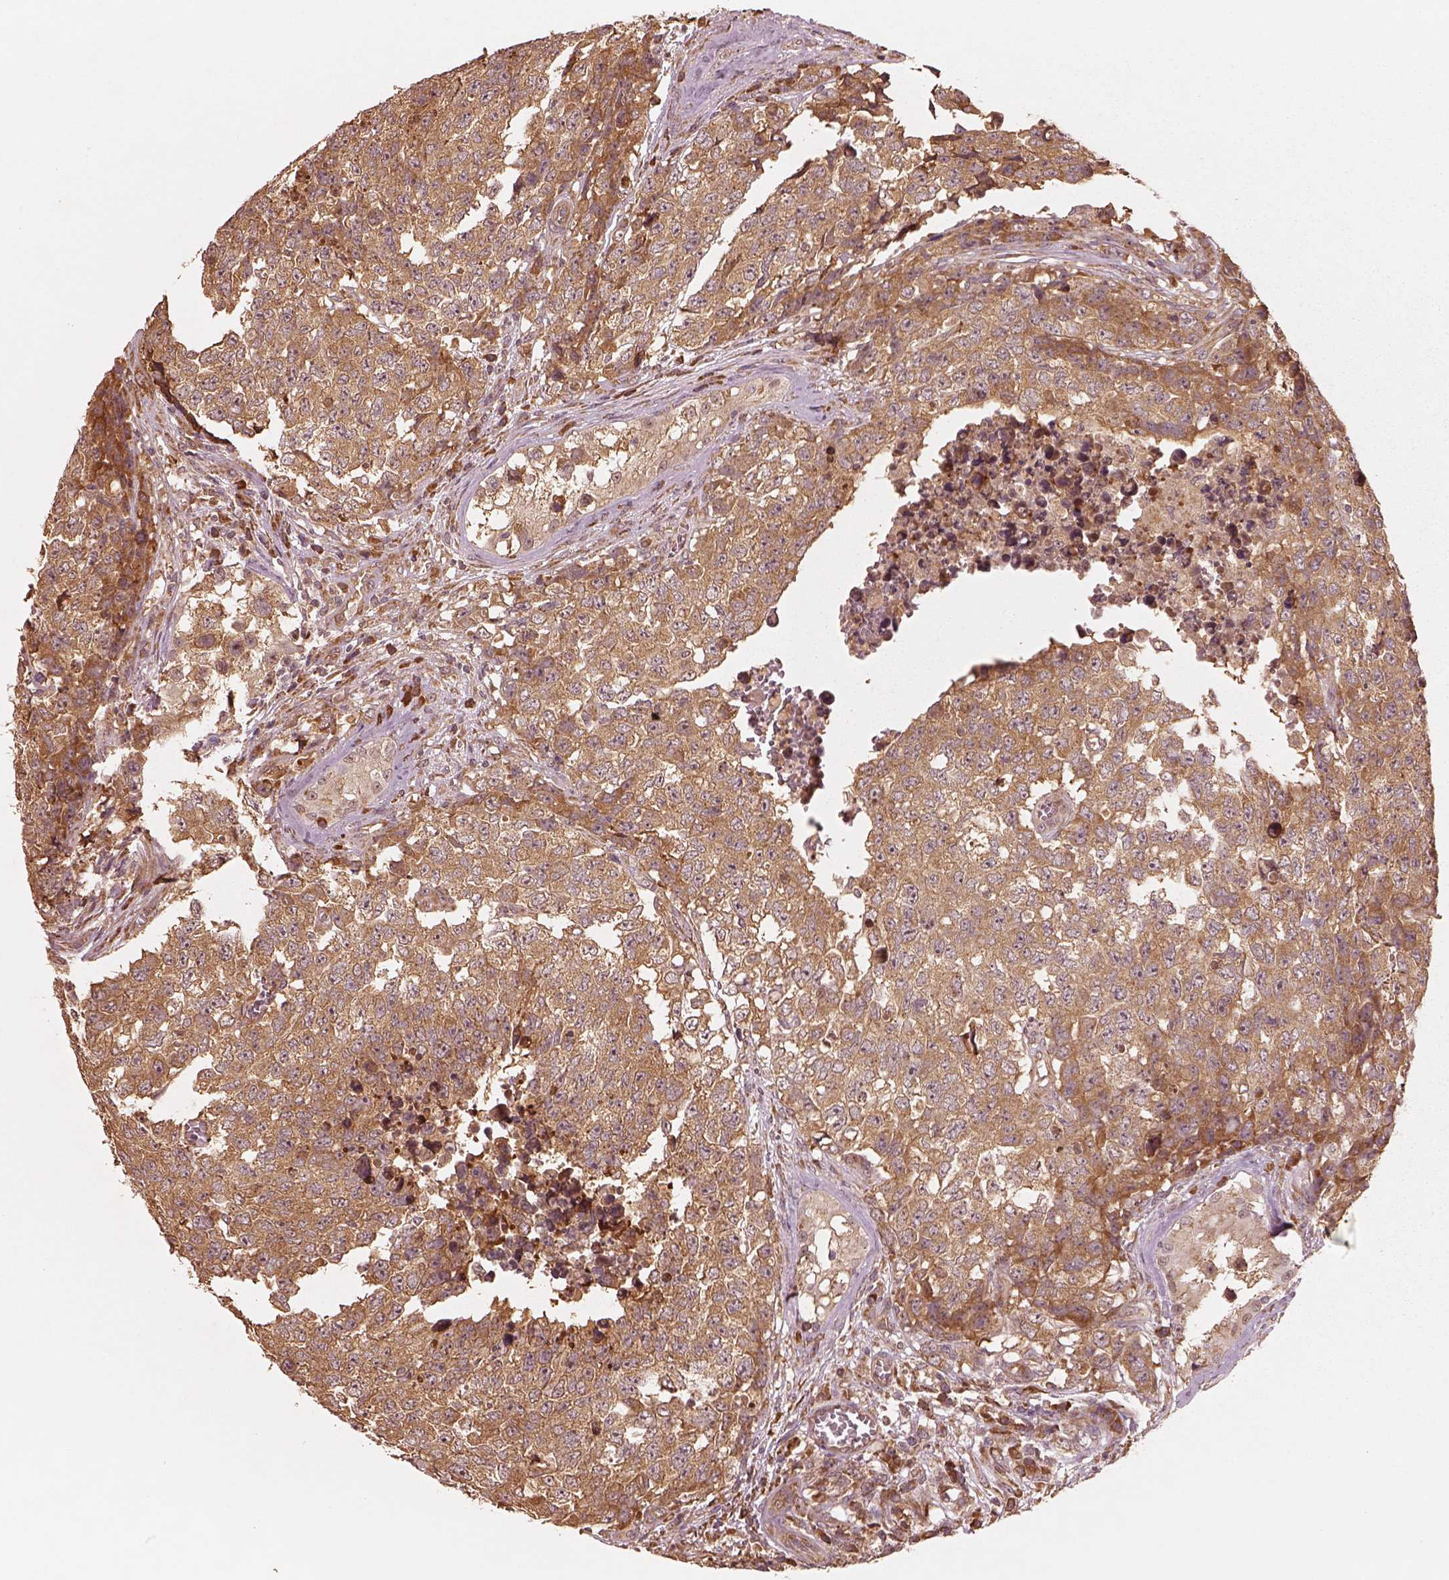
{"staining": {"intensity": "moderate", "quantity": ">75%", "location": "cytoplasmic/membranous"}, "tissue": "testis cancer", "cell_type": "Tumor cells", "image_type": "cancer", "snomed": [{"axis": "morphology", "description": "Carcinoma, Embryonal, NOS"}, {"axis": "topography", "description": "Testis"}], "caption": "This image exhibits testis embryonal carcinoma stained with immunohistochemistry to label a protein in brown. The cytoplasmic/membranous of tumor cells show moderate positivity for the protein. Nuclei are counter-stained blue.", "gene": "RPS5", "patient": {"sex": "male", "age": 23}}